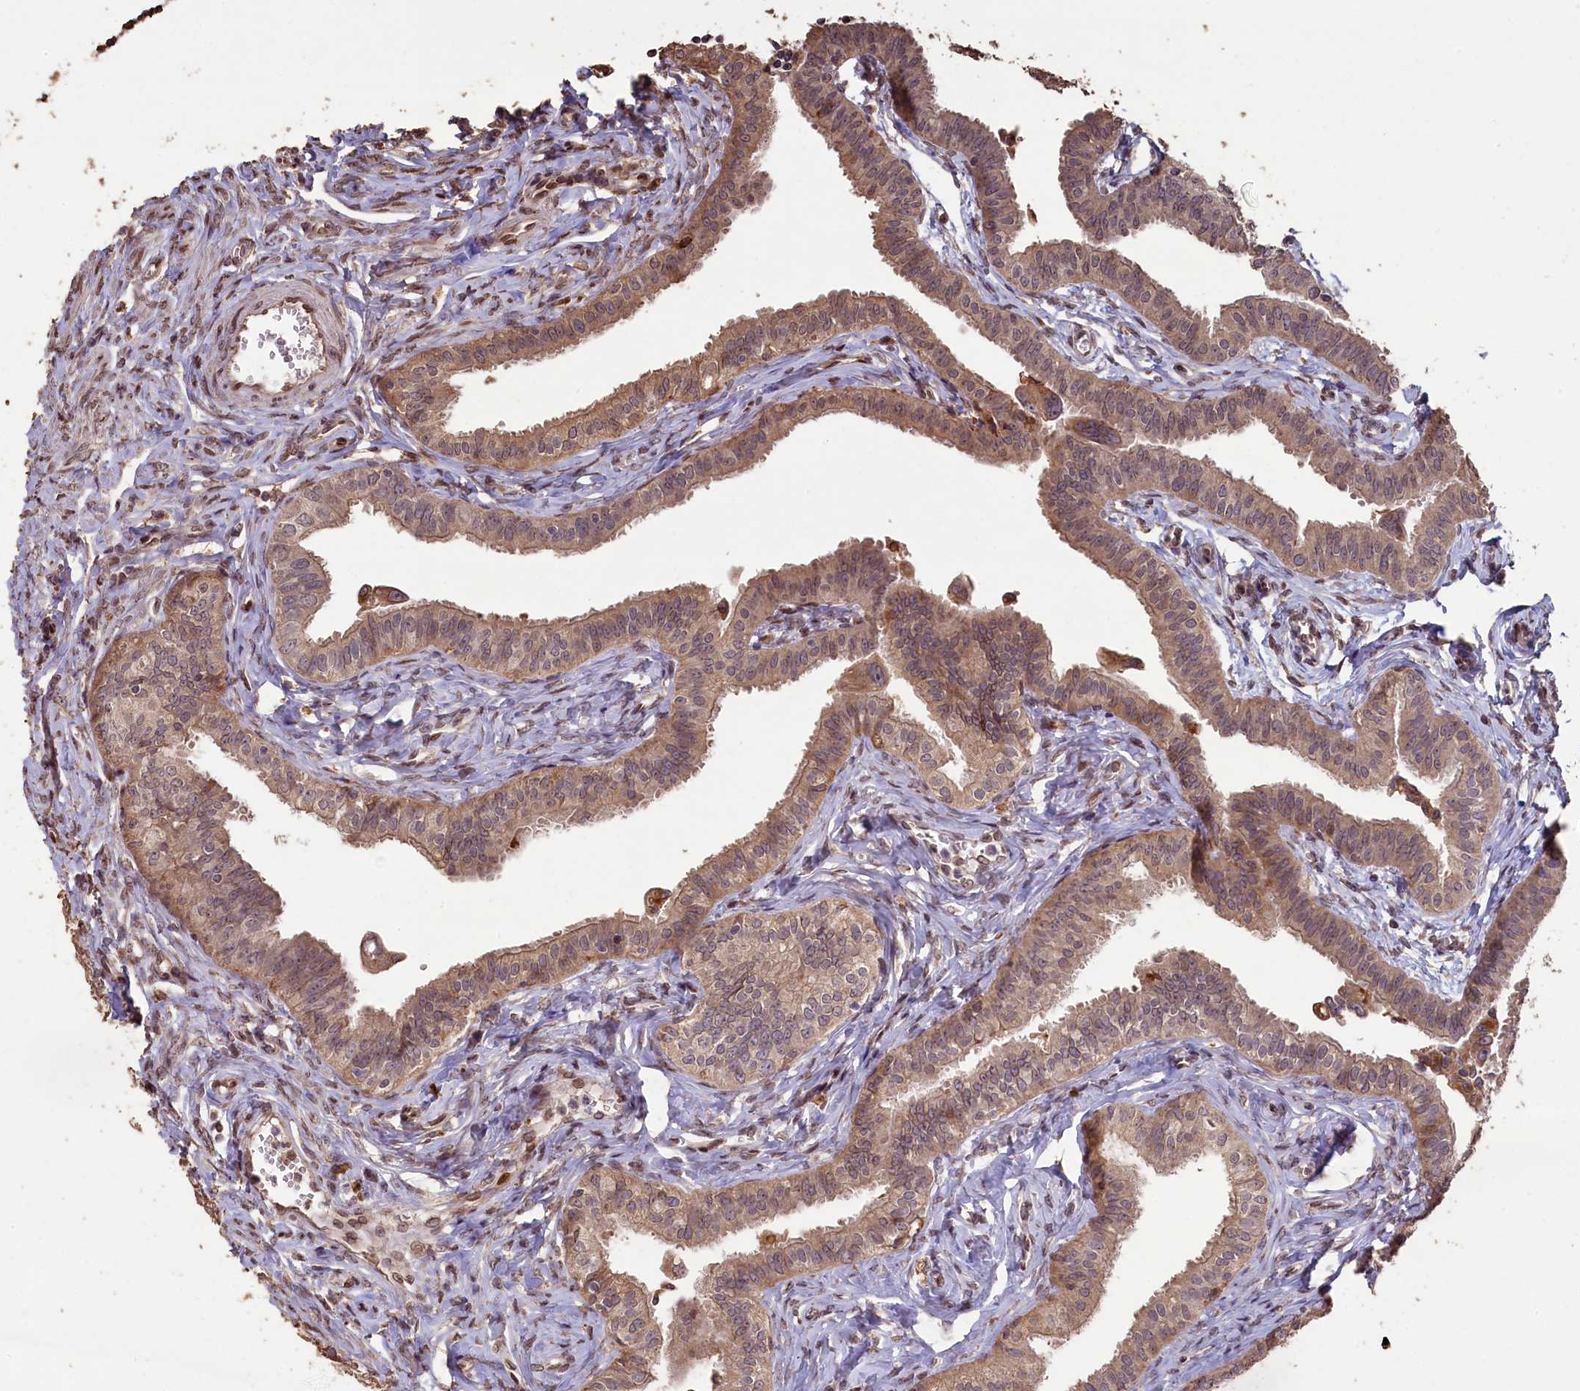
{"staining": {"intensity": "moderate", "quantity": ">75%", "location": "cytoplasmic/membranous"}, "tissue": "fallopian tube", "cell_type": "Glandular cells", "image_type": "normal", "snomed": [{"axis": "morphology", "description": "Normal tissue, NOS"}, {"axis": "morphology", "description": "Carcinoma, NOS"}, {"axis": "topography", "description": "Fallopian tube"}, {"axis": "topography", "description": "Ovary"}], "caption": "Protein staining displays moderate cytoplasmic/membranous positivity in about >75% of glandular cells in normal fallopian tube. (DAB (3,3'-diaminobenzidine) IHC, brown staining for protein, blue staining for nuclei).", "gene": "SLC38A7", "patient": {"sex": "female", "age": 59}}